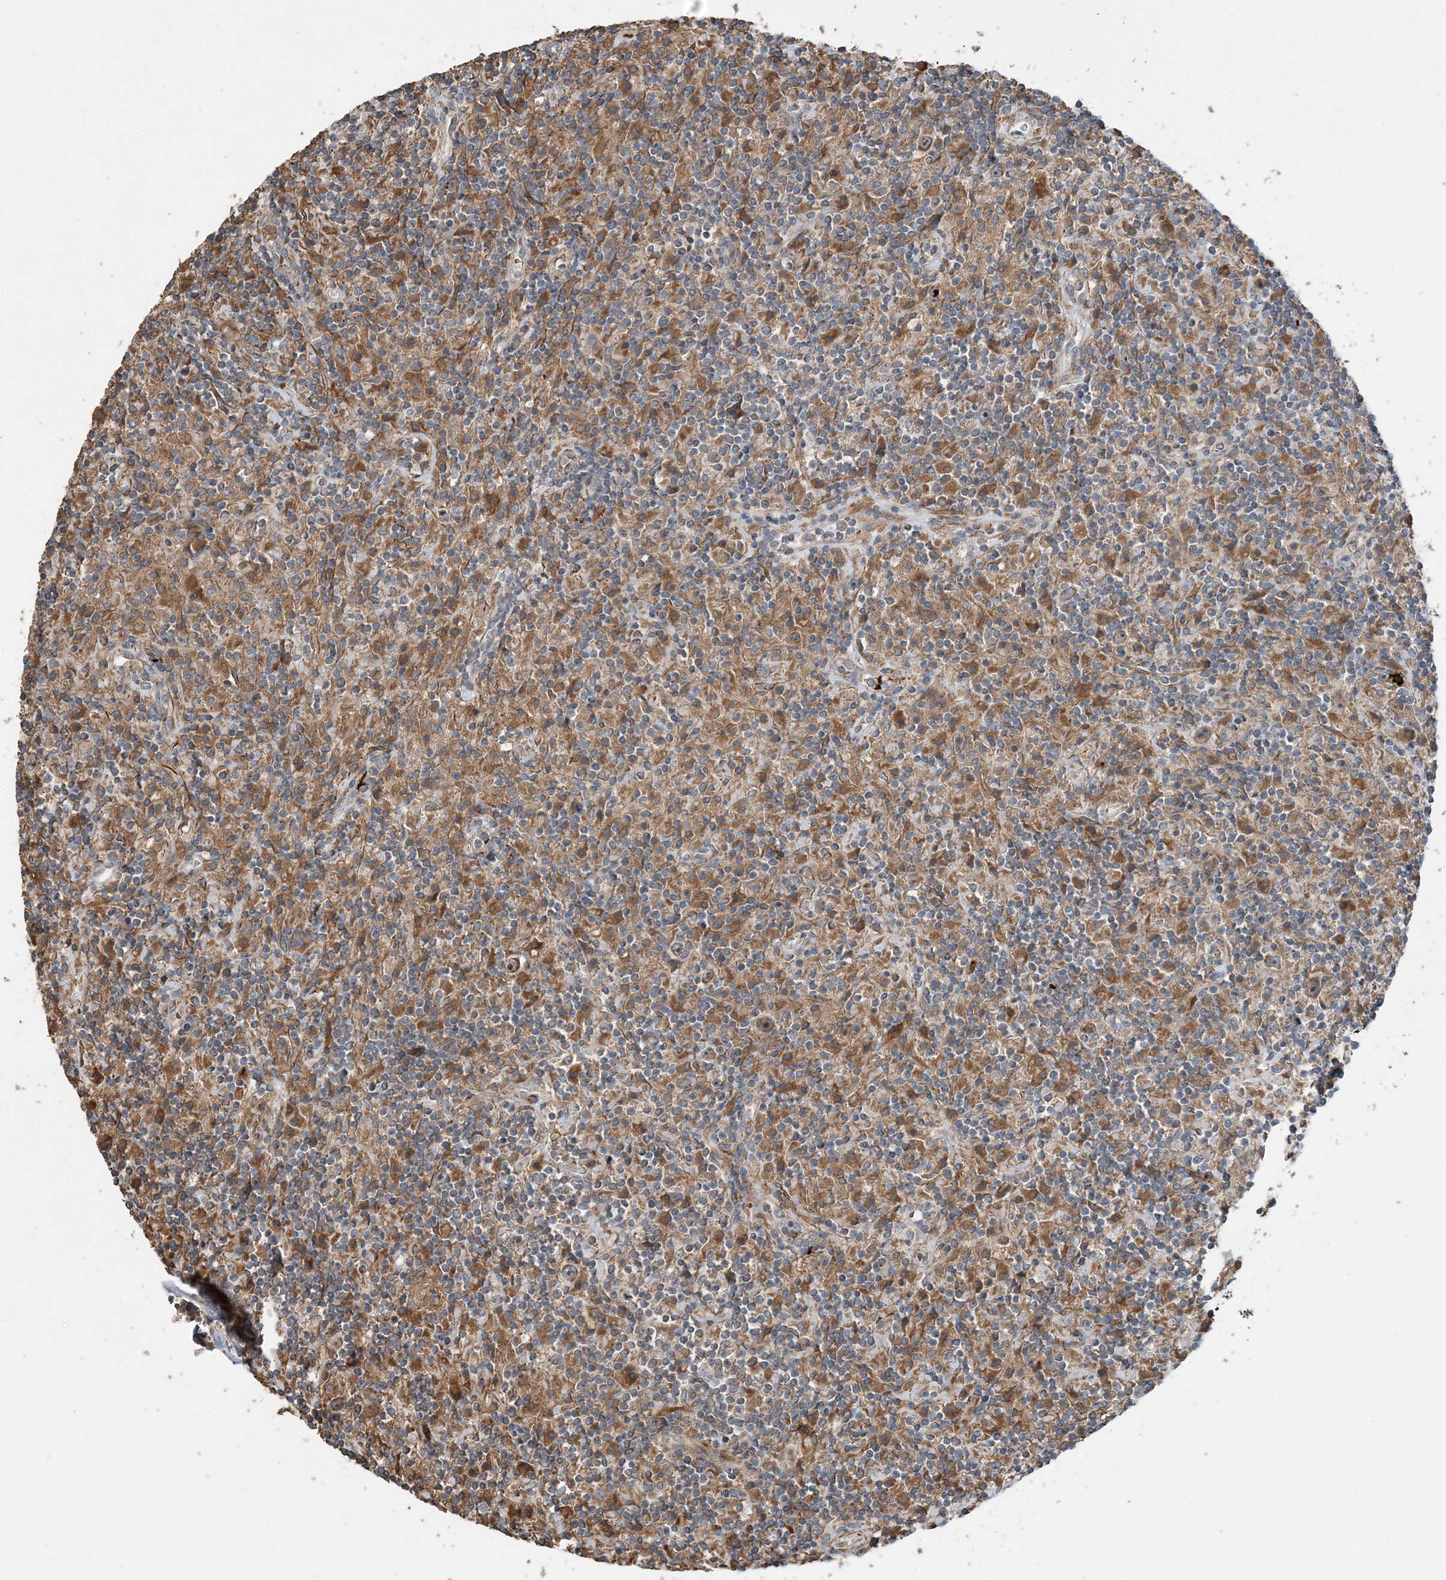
{"staining": {"intensity": "moderate", "quantity": ">75%", "location": "cytoplasmic/membranous"}, "tissue": "lymphoma", "cell_type": "Tumor cells", "image_type": "cancer", "snomed": [{"axis": "morphology", "description": "Hodgkin's disease, NOS"}, {"axis": "topography", "description": "Lymph node"}], "caption": "Lymphoma stained for a protein reveals moderate cytoplasmic/membranous positivity in tumor cells.", "gene": "TTI1", "patient": {"sex": "male", "age": 70}}